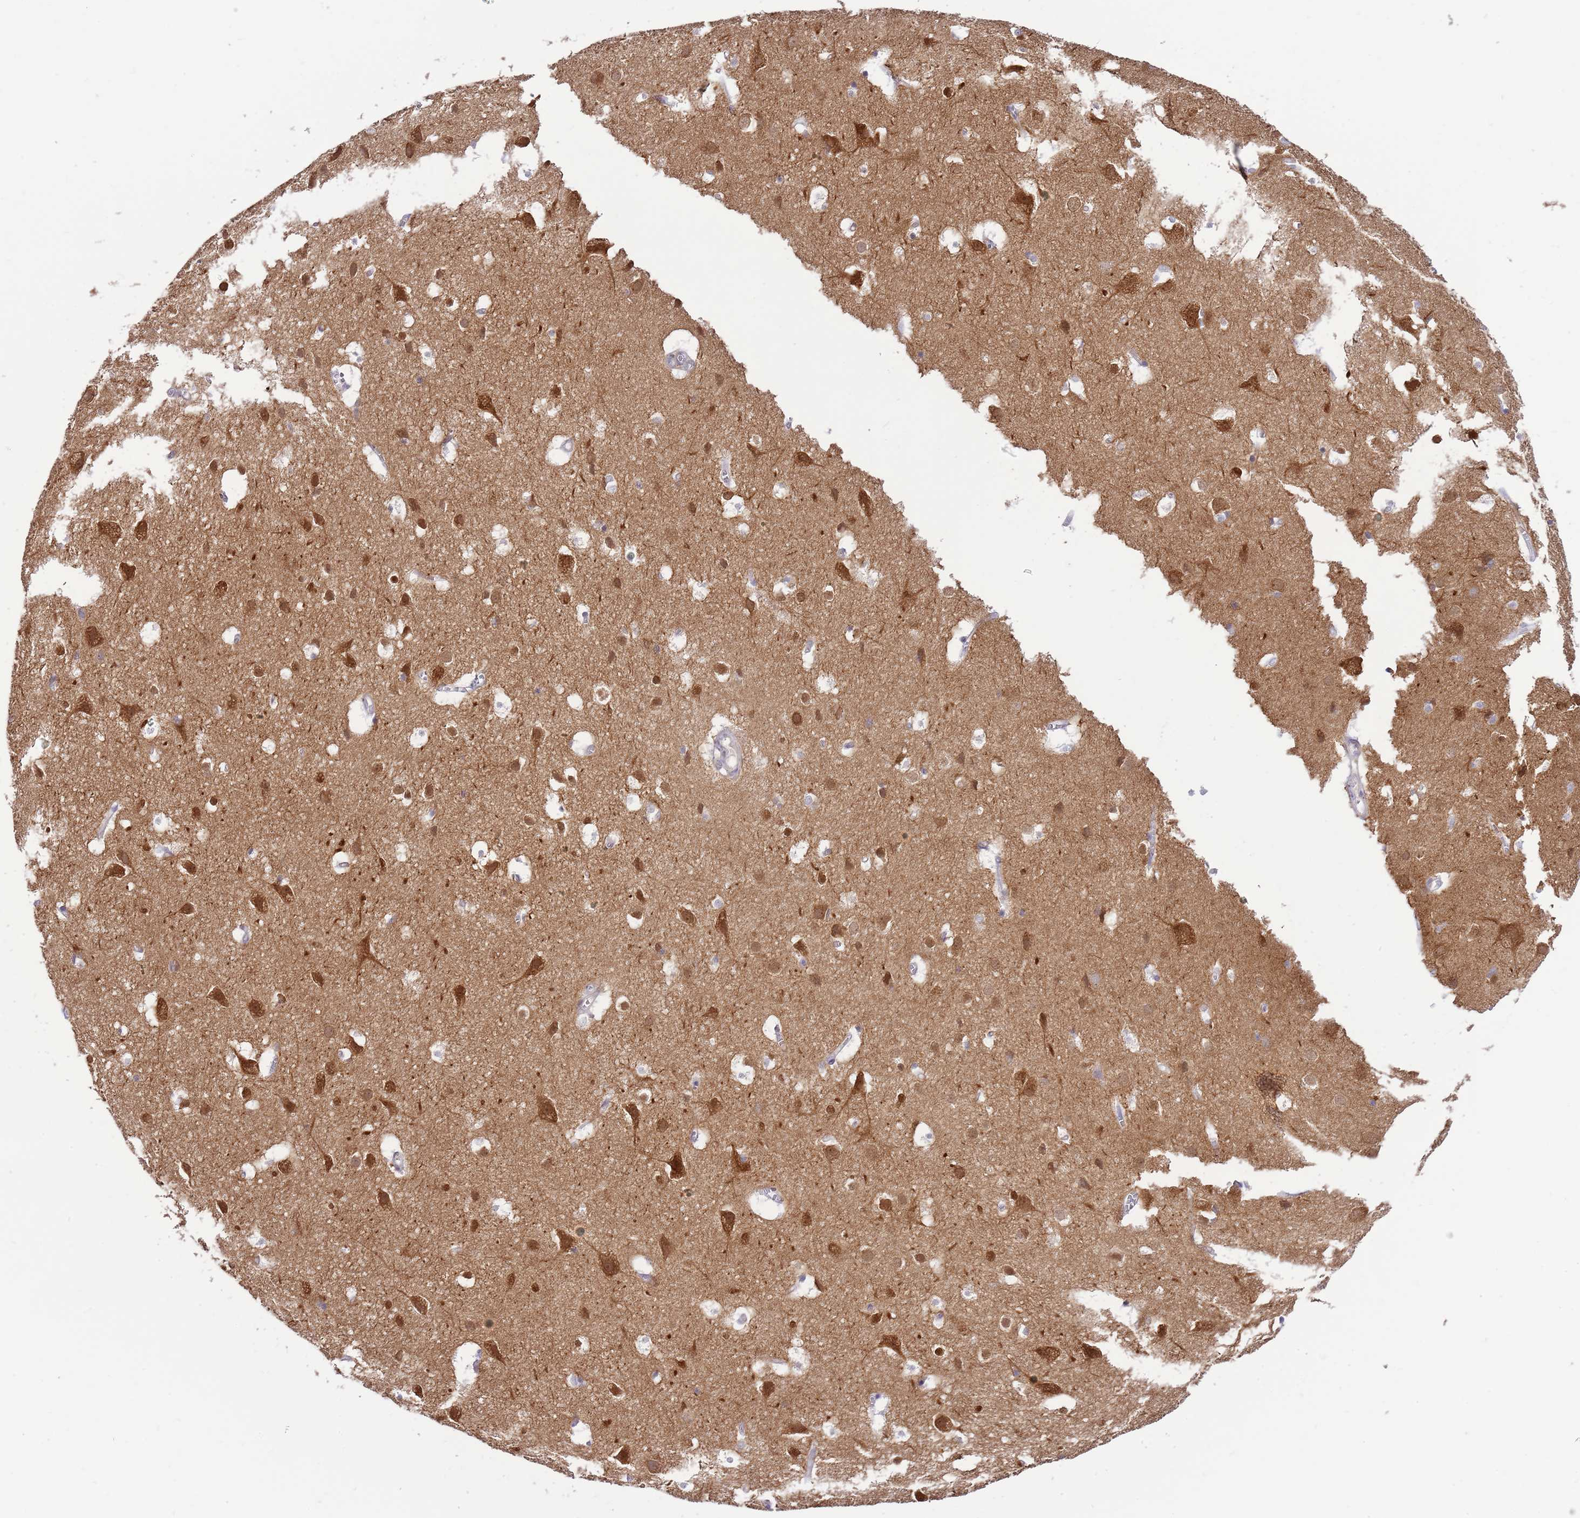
{"staining": {"intensity": "negative", "quantity": "none", "location": "none"}, "tissue": "cerebral cortex", "cell_type": "Endothelial cells", "image_type": "normal", "snomed": [{"axis": "morphology", "description": "Normal tissue, NOS"}, {"axis": "topography", "description": "Cerebral cortex"}], "caption": "Immunohistochemistry (IHC) photomicrograph of normal cerebral cortex: cerebral cortex stained with DAB (3,3'-diaminobenzidine) demonstrates no significant protein expression in endothelial cells.", "gene": "RFK", "patient": {"sex": "male", "age": 54}}